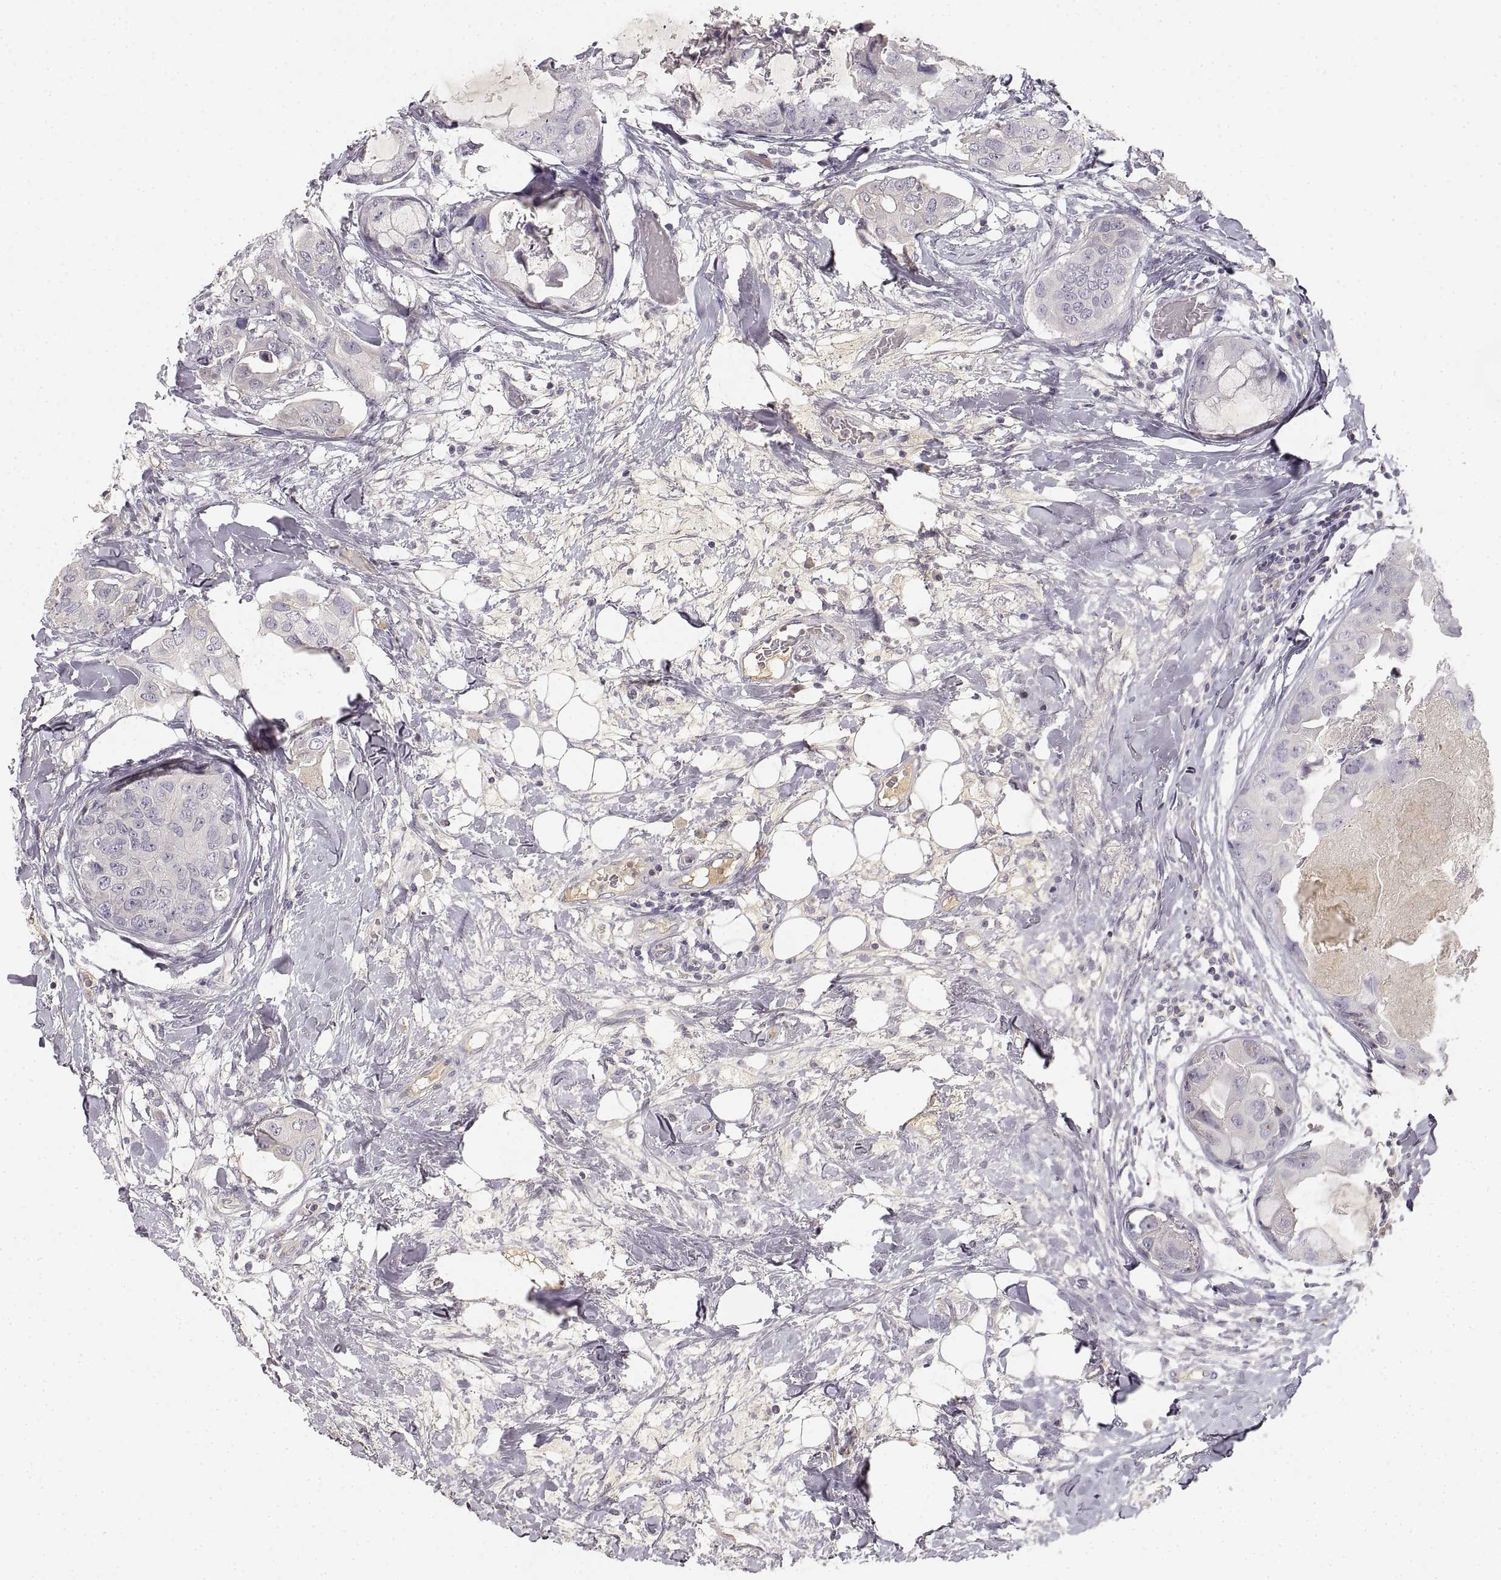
{"staining": {"intensity": "negative", "quantity": "none", "location": "none"}, "tissue": "breast cancer", "cell_type": "Tumor cells", "image_type": "cancer", "snomed": [{"axis": "morphology", "description": "Normal tissue, NOS"}, {"axis": "morphology", "description": "Duct carcinoma"}, {"axis": "topography", "description": "Breast"}], "caption": "Protein analysis of breast cancer exhibits no significant positivity in tumor cells.", "gene": "RUNDC3A", "patient": {"sex": "female", "age": 40}}